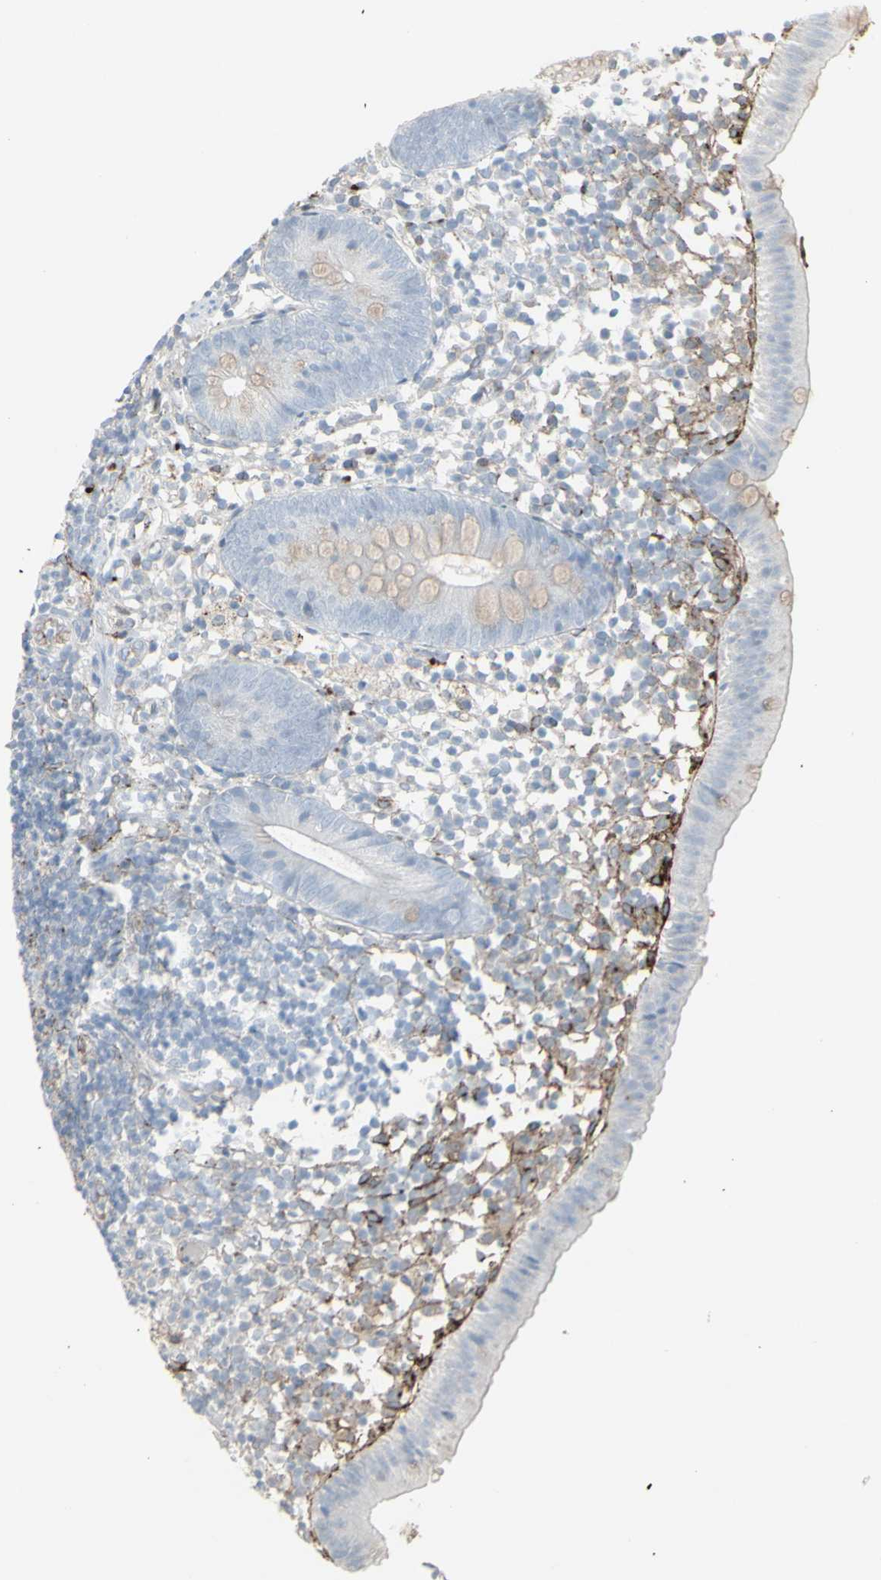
{"staining": {"intensity": "weak", "quantity": "<25%", "location": "cytoplasmic/membranous"}, "tissue": "appendix", "cell_type": "Glandular cells", "image_type": "normal", "snomed": [{"axis": "morphology", "description": "Normal tissue, NOS"}, {"axis": "topography", "description": "Appendix"}], "caption": "High magnification brightfield microscopy of unremarkable appendix stained with DAB (brown) and counterstained with hematoxylin (blue): glandular cells show no significant staining. (Brightfield microscopy of DAB (3,3'-diaminobenzidine) immunohistochemistry (IHC) at high magnification).", "gene": "GJA1", "patient": {"sex": "female", "age": 20}}